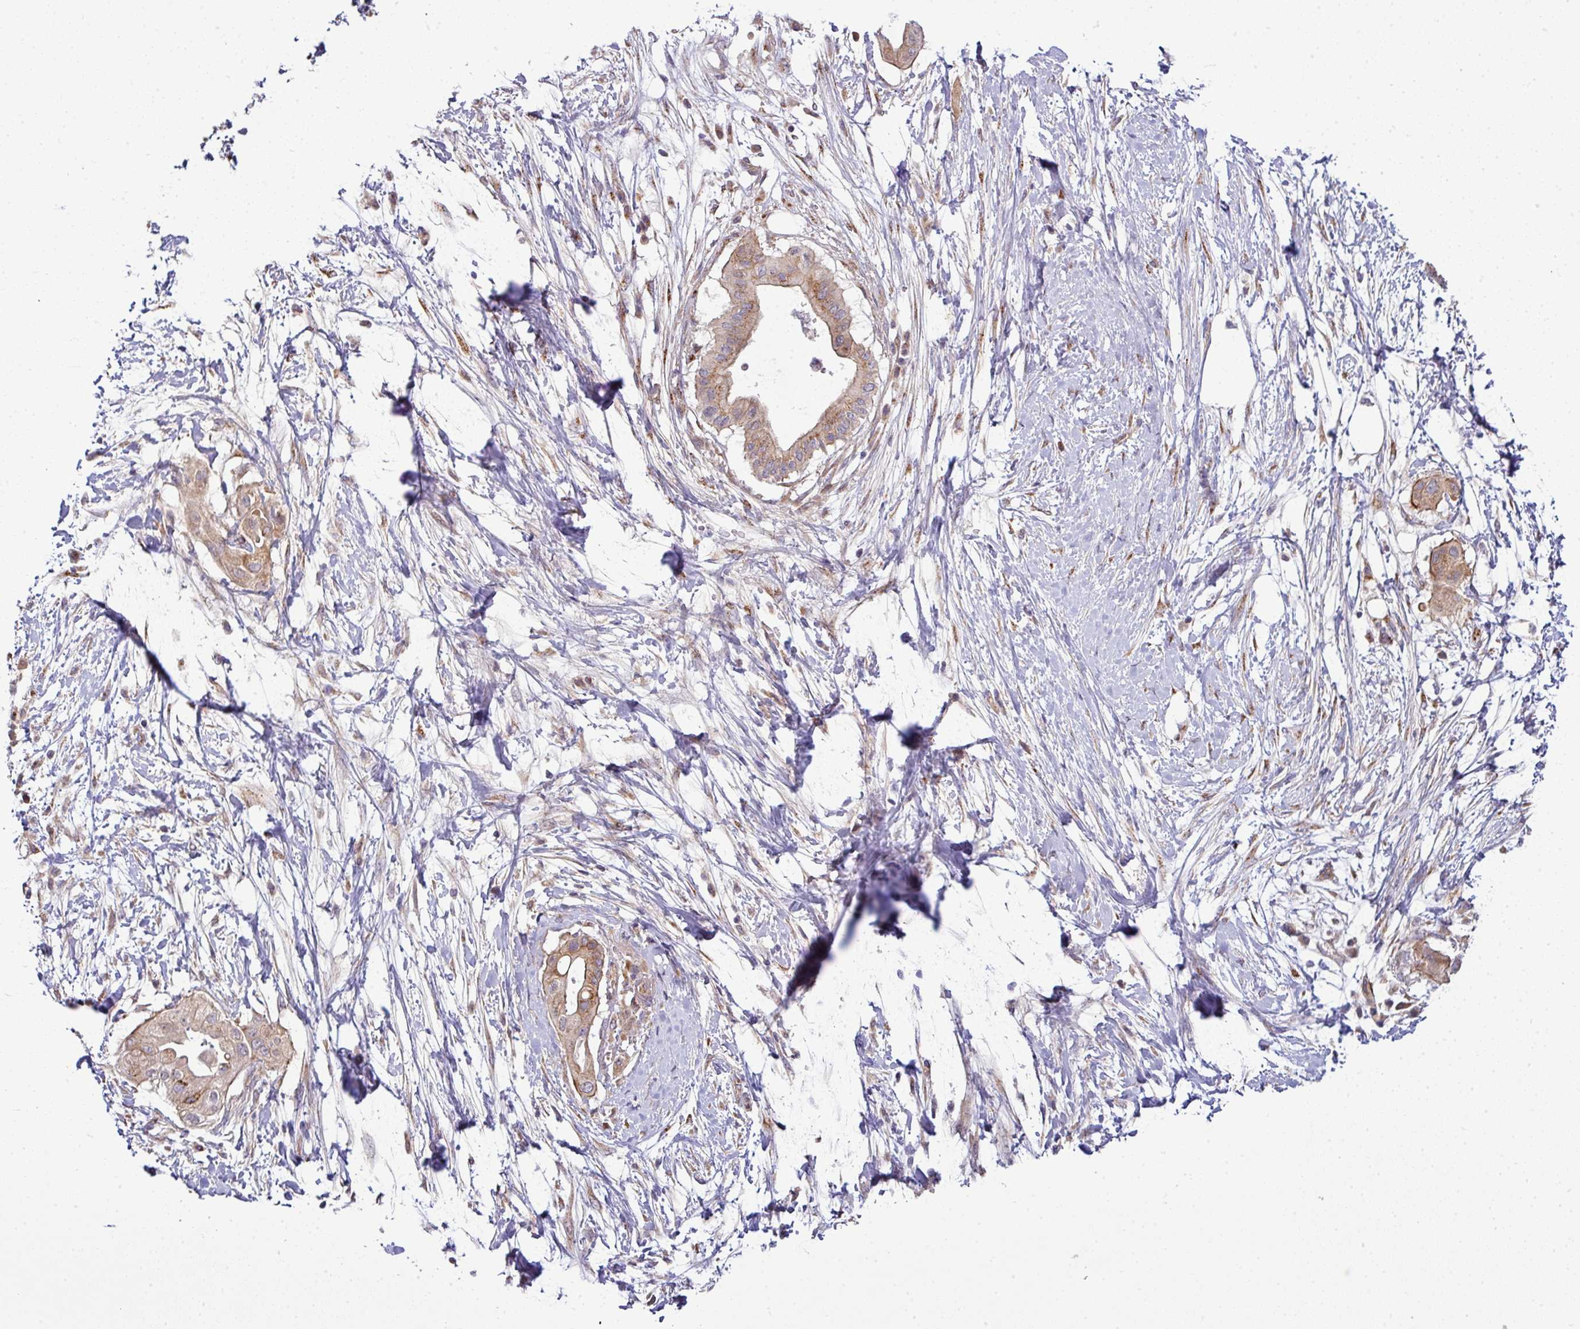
{"staining": {"intensity": "moderate", "quantity": ">75%", "location": "cytoplasmic/membranous"}, "tissue": "pancreatic cancer", "cell_type": "Tumor cells", "image_type": "cancer", "snomed": [{"axis": "morphology", "description": "Adenocarcinoma, NOS"}, {"axis": "topography", "description": "Pancreas"}], "caption": "Brown immunohistochemical staining in human pancreatic cancer (adenocarcinoma) exhibits moderate cytoplasmic/membranous expression in about >75% of tumor cells.", "gene": "TIMMDC1", "patient": {"sex": "male", "age": 68}}